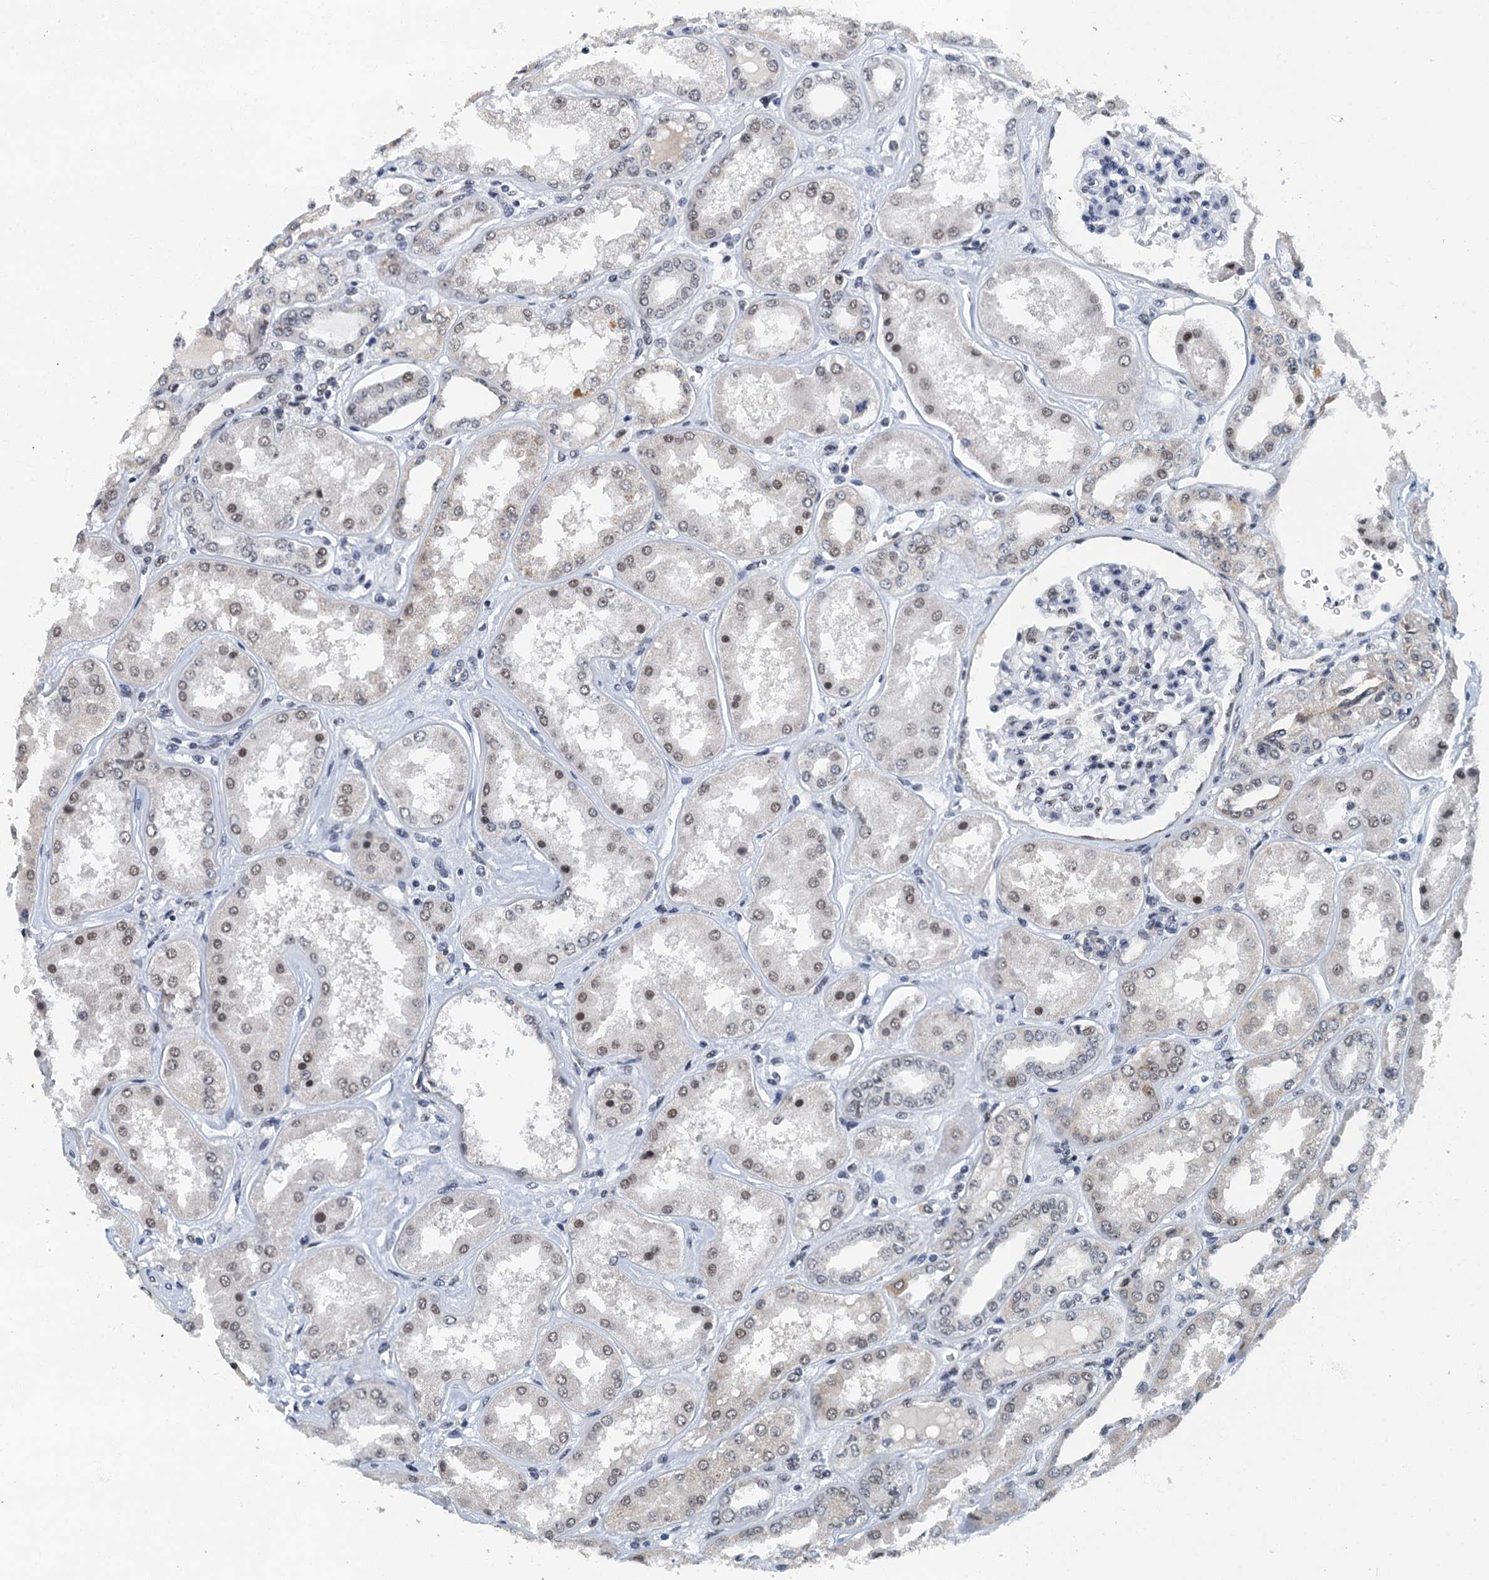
{"staining": {"intensity": "weak", "quantity": "25%-75%", "location": "nuclear"}, "tissue": "kidney", "cell_type": "Cells in glomeruli", "image_type": "normal", "snomed": [{"axis": "morphology", "description": "Normal tissue, NOS"}, {"axis": "topography", "description": "Kidney"}], "caption": "Unremarkable kidney reveals weak nuclear positivity in about 25%-75% of cells in glomeruli, visualized by immunohistochemistry.", "gene": "GADL1", "patient": {"sex": "female", "age": 56}}